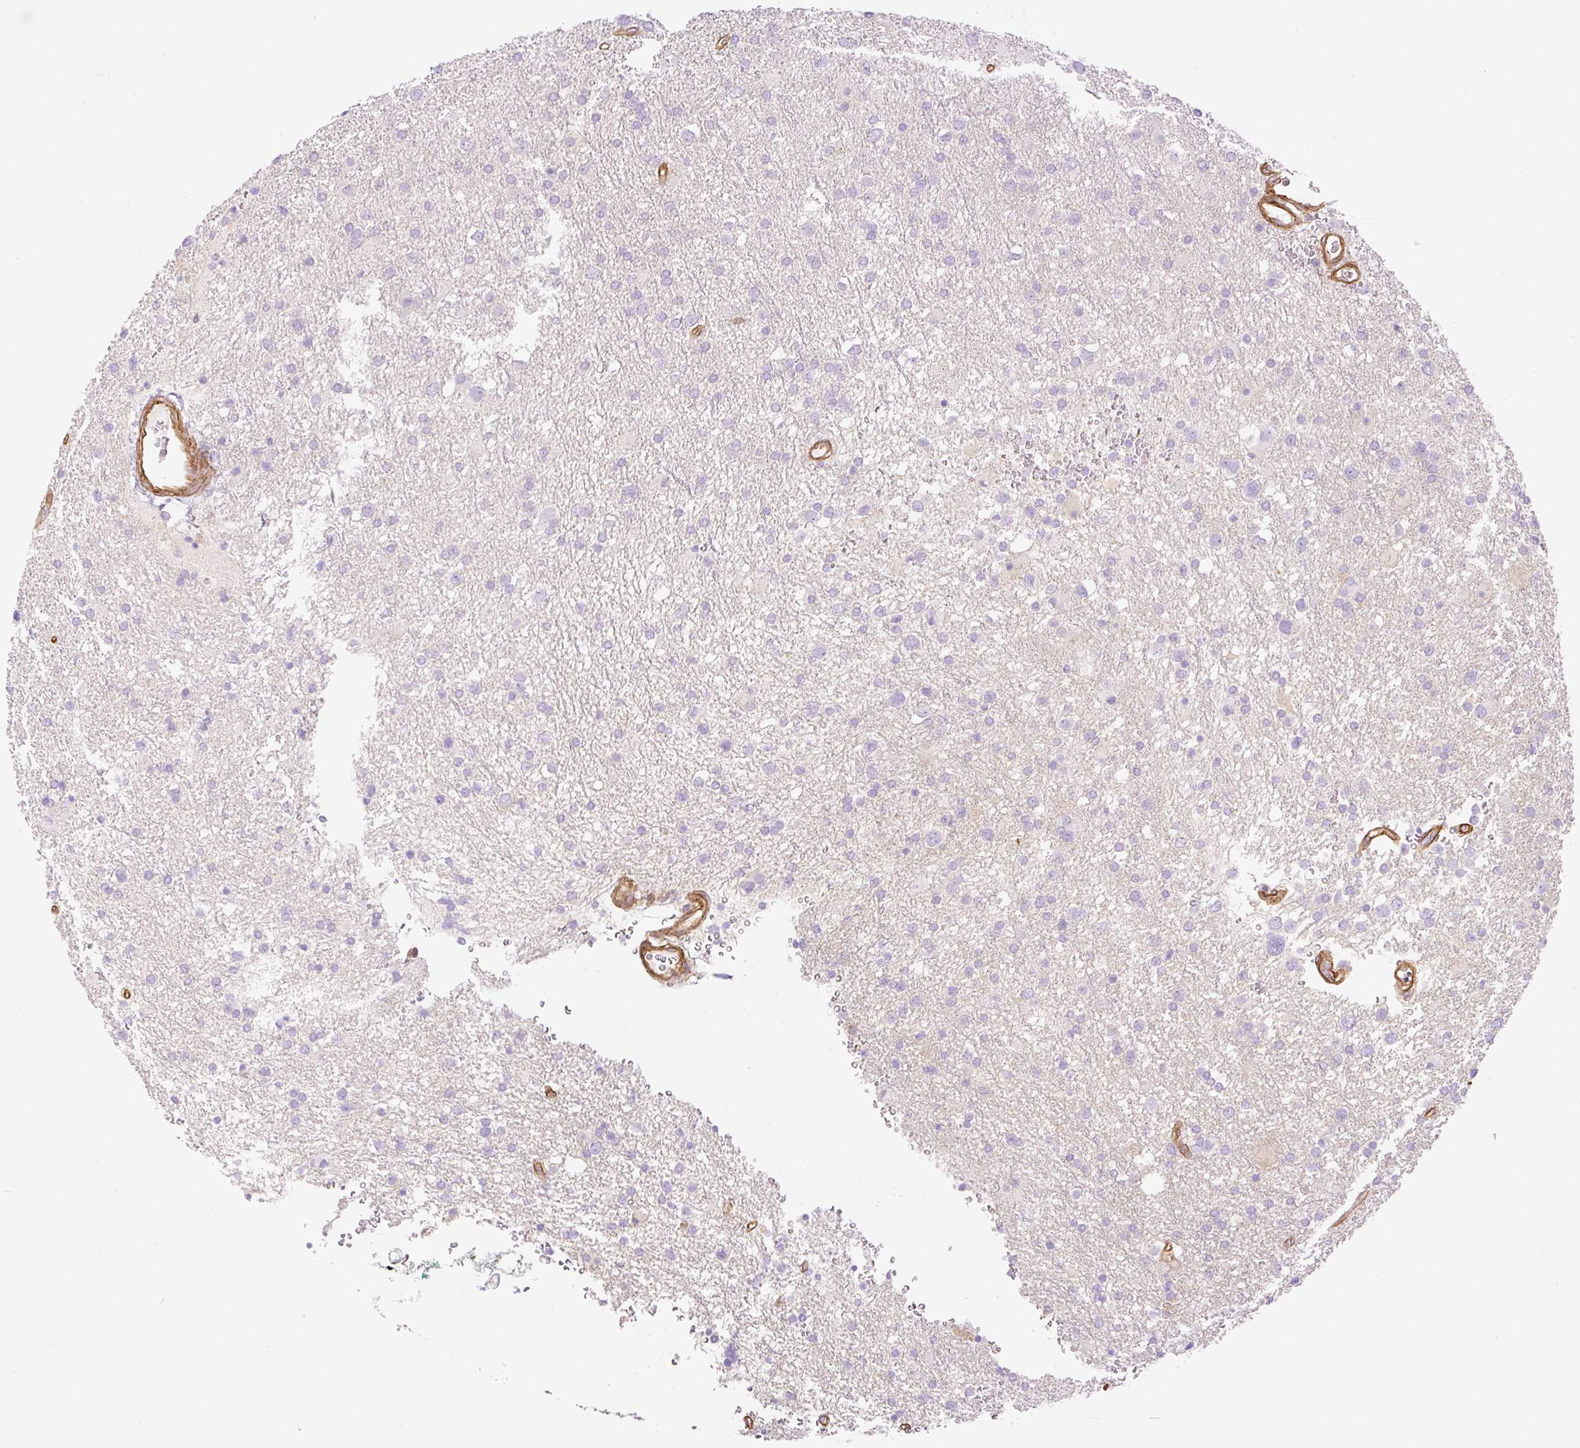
{"staining": {"intensity": "negative", "quantity": "none", "location": "none"}, "tissue": "glioma", "cell_type": "Tumor cells", "image_type": "cancer", "snomed": [{"axis": "morphology", "description": "Glioma, malignant, Low grade"}, {"axis": "topography", "description": "Brain"}], "caption": "Human glioma stained for a protein using immunohistochemistry (IHC) displays no expression in tumor cells.", "gene": "EHD3", "patient": {"sex": "female", "age": 32}}